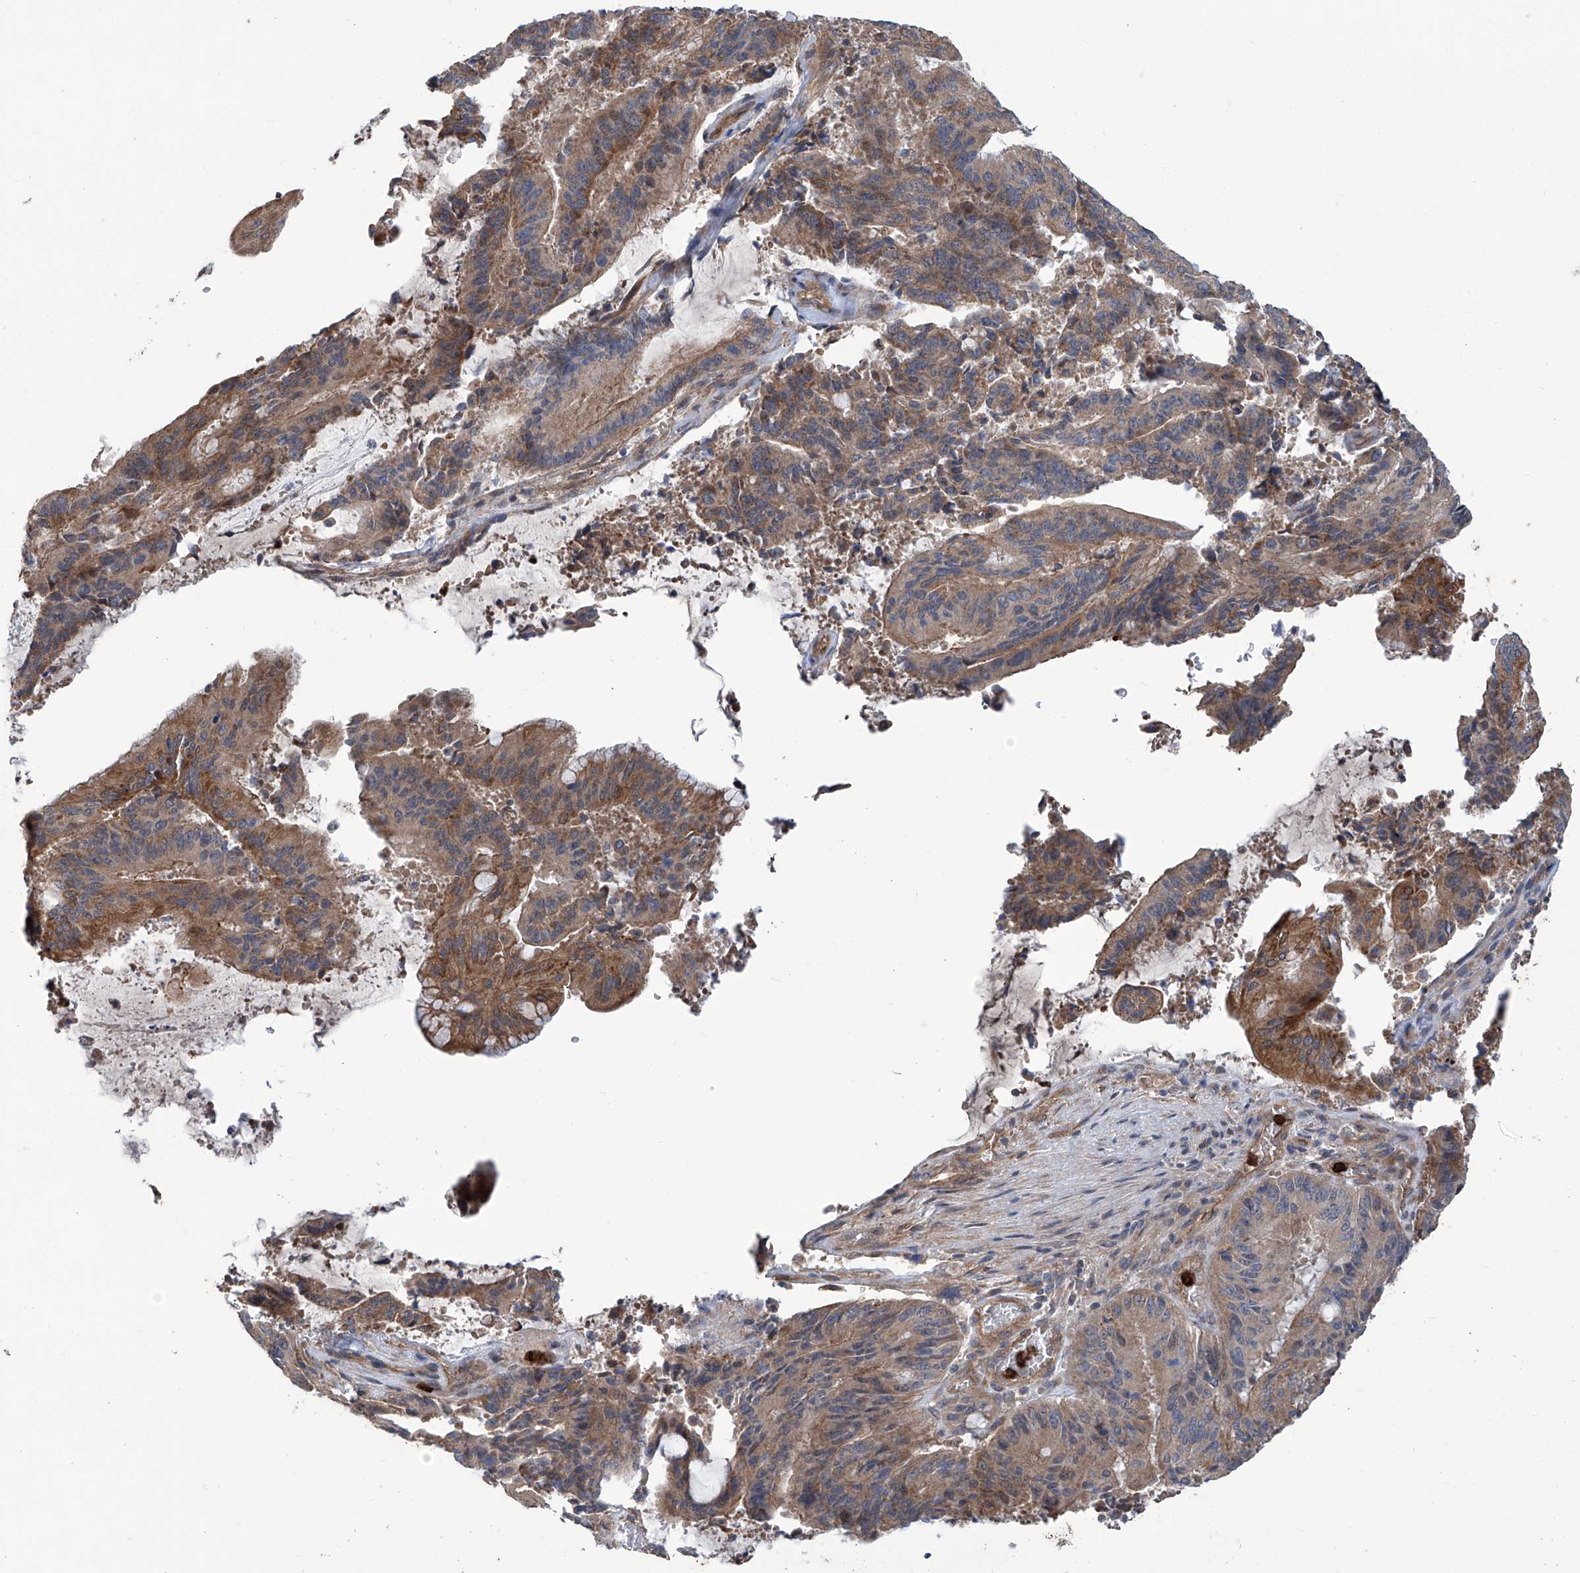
{"staining": {"intensity": "moderate", "quantity": ">75%", "location": "cytoplasmic/membranous"}, "tissue": "liver cancer", "cell_type": "Tumor cells", "image_type": "cancer", "snomed": [{"axis": "morphology", "description": "Normal tissue, NOS"}, {"axis": "morphology", "description": "Cholangiocarcinoma"}, {"axis": "topography", "description": "Liver"}, {"axis": "topography", "description": "Peripheral nerve tissue"}], "caption": "Immunohistochemistry (IHC) photomicrograph of neoplastic tissue: human cholangiocarcinoma (liver) stained using immunohistochemistry demonstrates medium levels of moderate protein expression localized specifically in the cytoplasmic/membranous of tumor cells, appearing as a cytoplasmic/membranous brown color.", "gene": "EIF2D", "patient": {"sex": "female", "age": 73}}